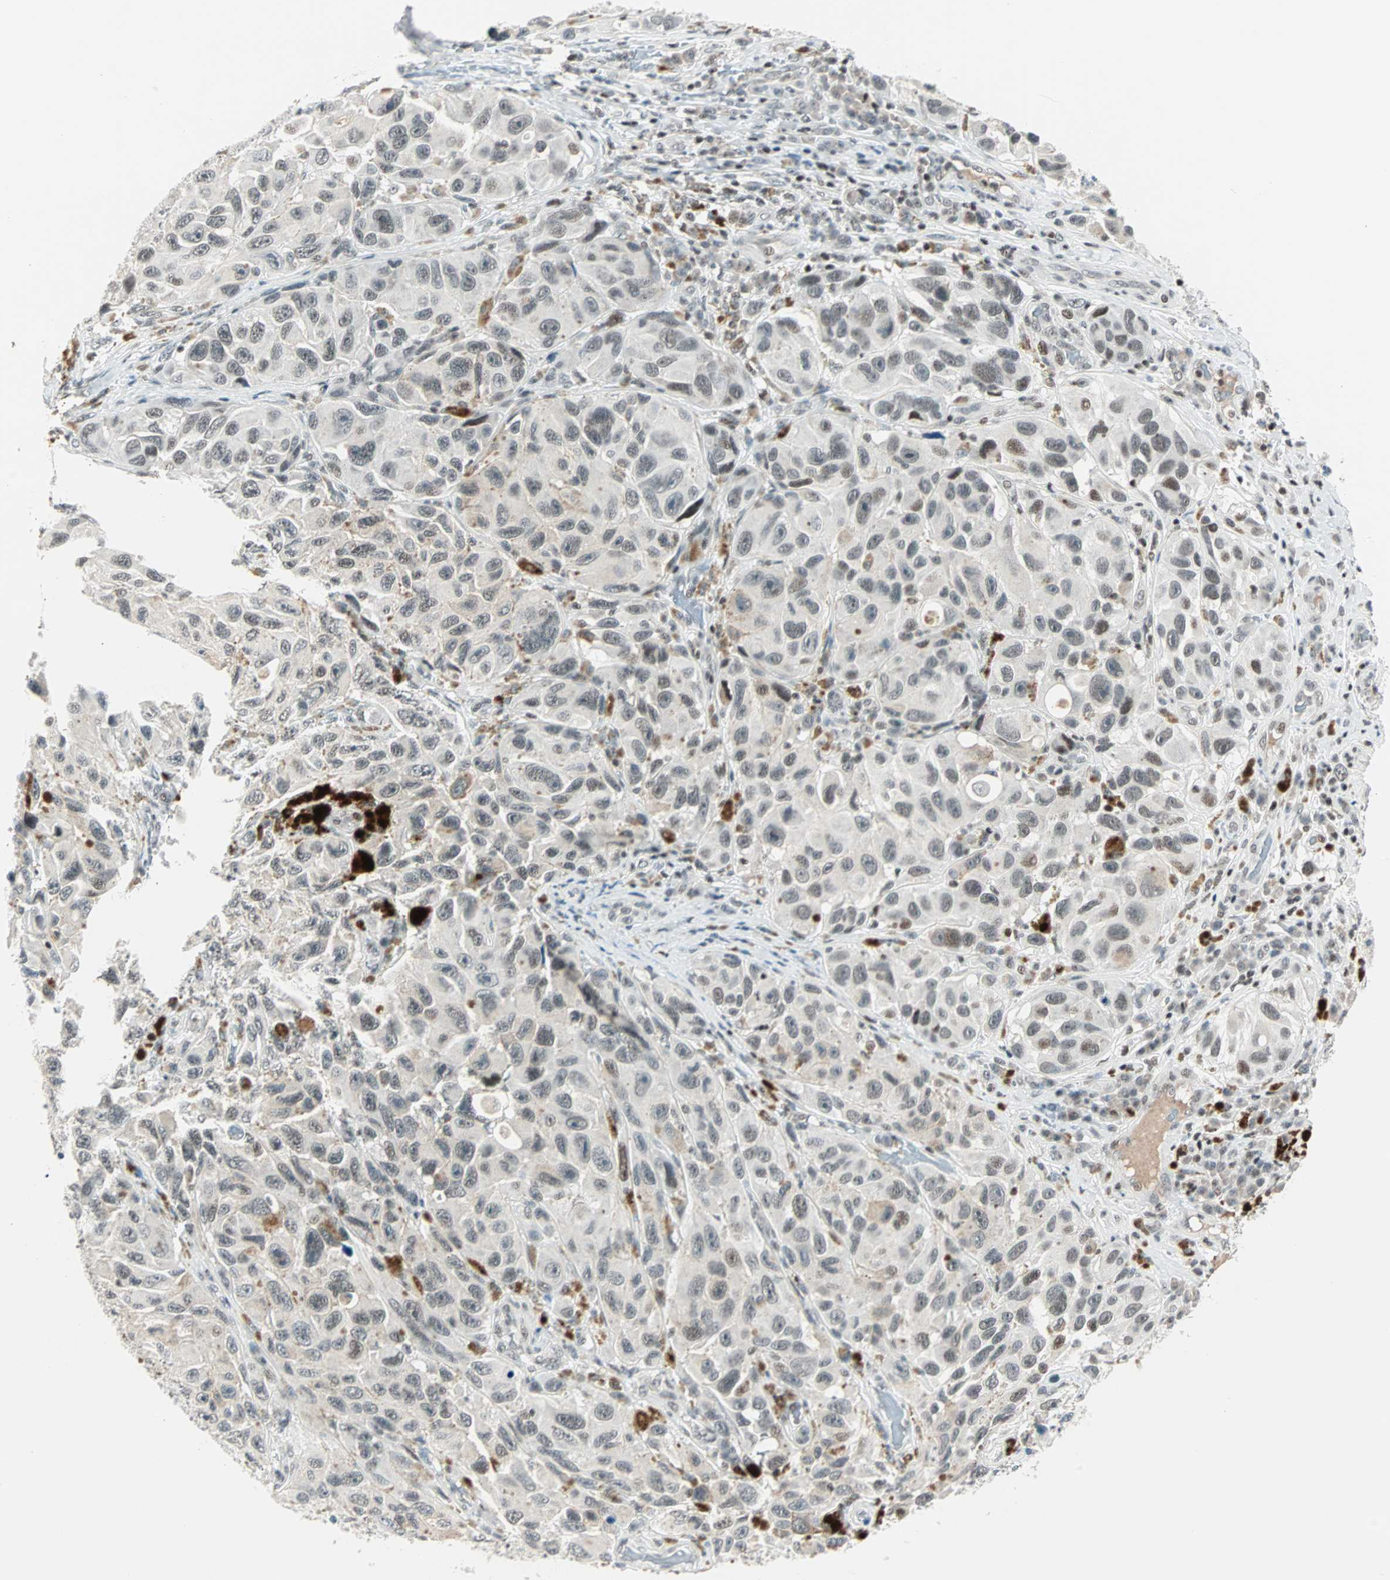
{"staining": {"intensity": "weak", "quantity": "25%-75%", "location": "nuclear"}, "tissue": "melanoma", "cell_type": "Tumor cells", "image_type": "cancer", "snomed": [{"axis": "morphology", "description": "Malignant melanoma, NOS"}, {"axis": "topography", "description": "Skin"}], "caption": "This image exhibits IHC staining of human melanoma, with low weak nuclear positivity in approximately 25%-75% of tumor cells.", "gene": "SIN3A", "patient": {"sex": "female", "age": 73}}